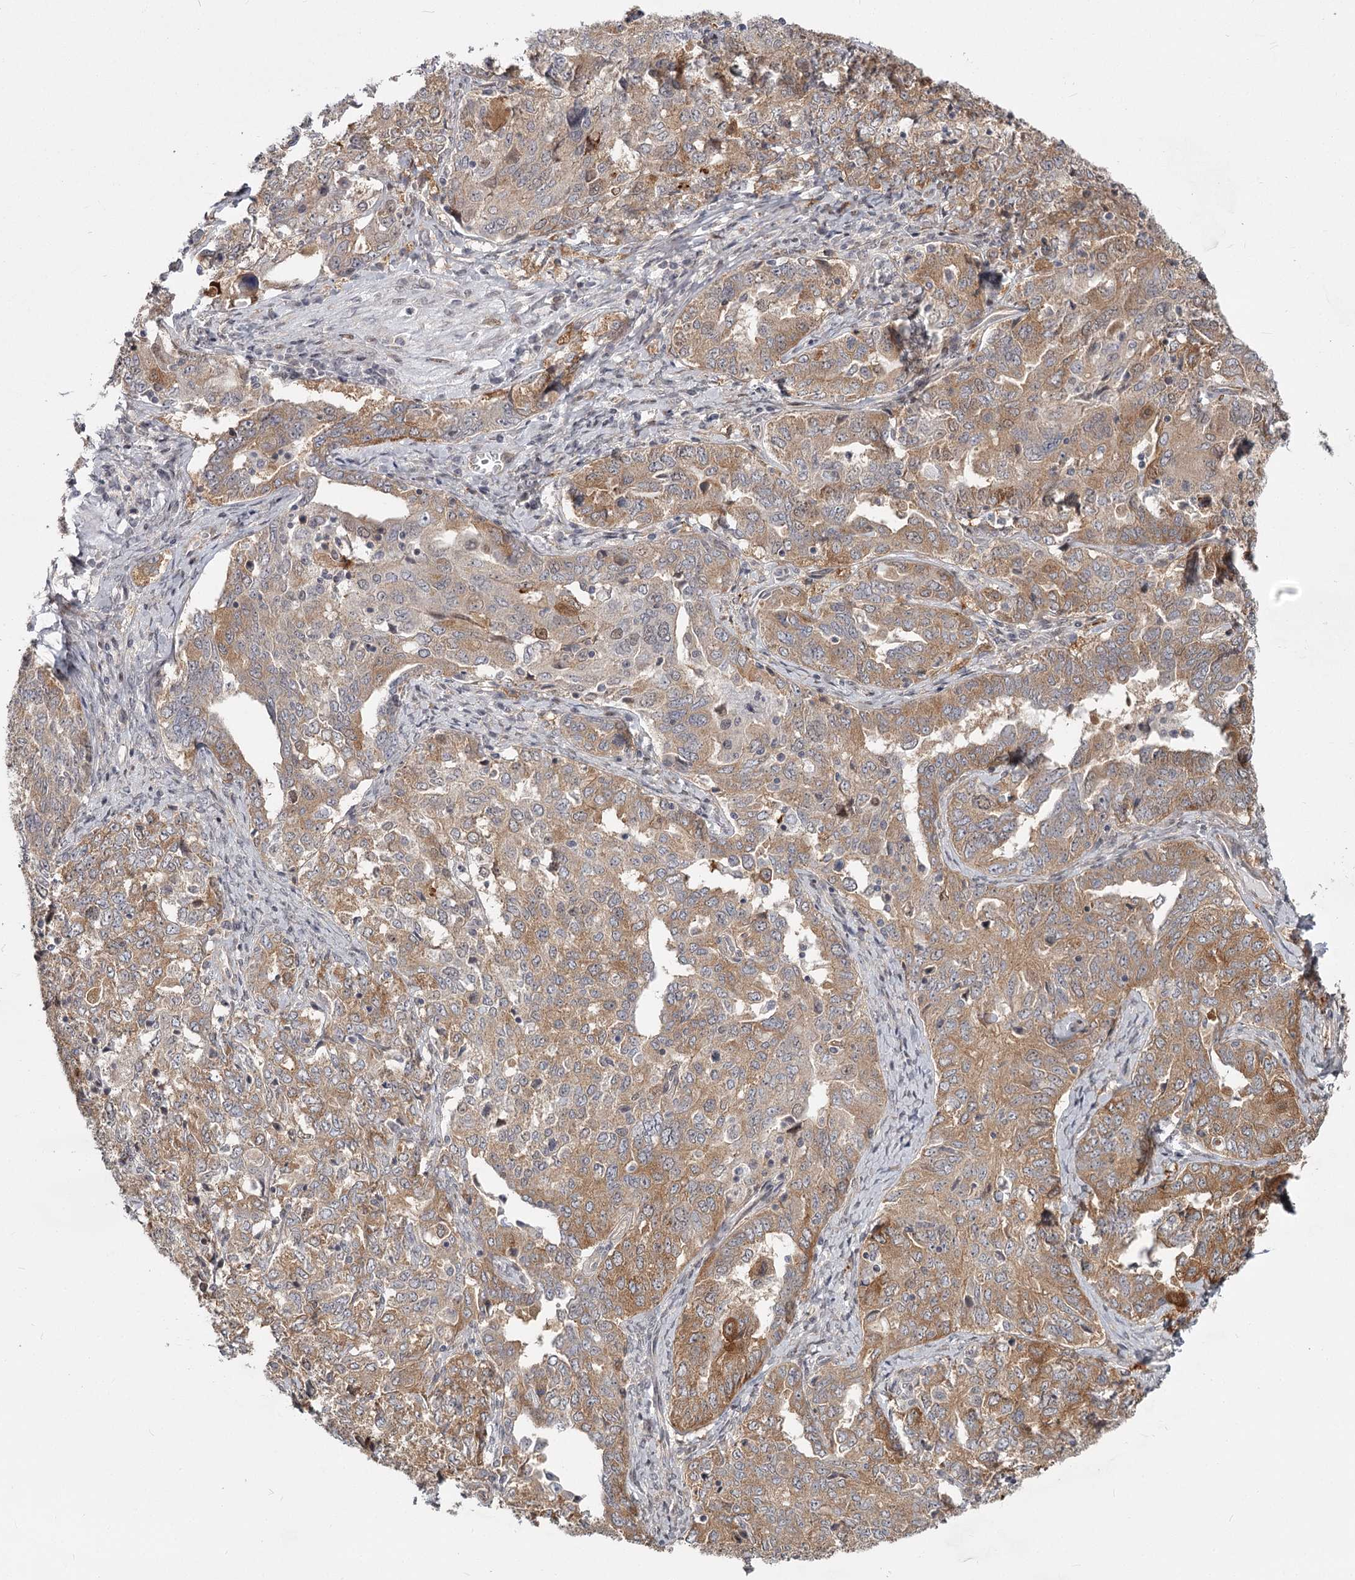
{"staining": {"intensity": "moderate", "quantity": ">75%", "location": "cytoplasmic/membranous"}, "tissue": "ovarian cancer", "cell_type": "Tumor cells", "image_type": "cancer", "snomed": [{"axis": "morphology", "description": "Carcinoma, endometroid"}, {"axis": "topography", "description": "Ovary"}], "caption": "Moderate cytoplasmic/membranous expression is seen in approximately >75% of tumor cells in endometroid carcinoma (ovarian).", "gene": "CCNG2", "patient": {"sex": "female", "age": 62}}